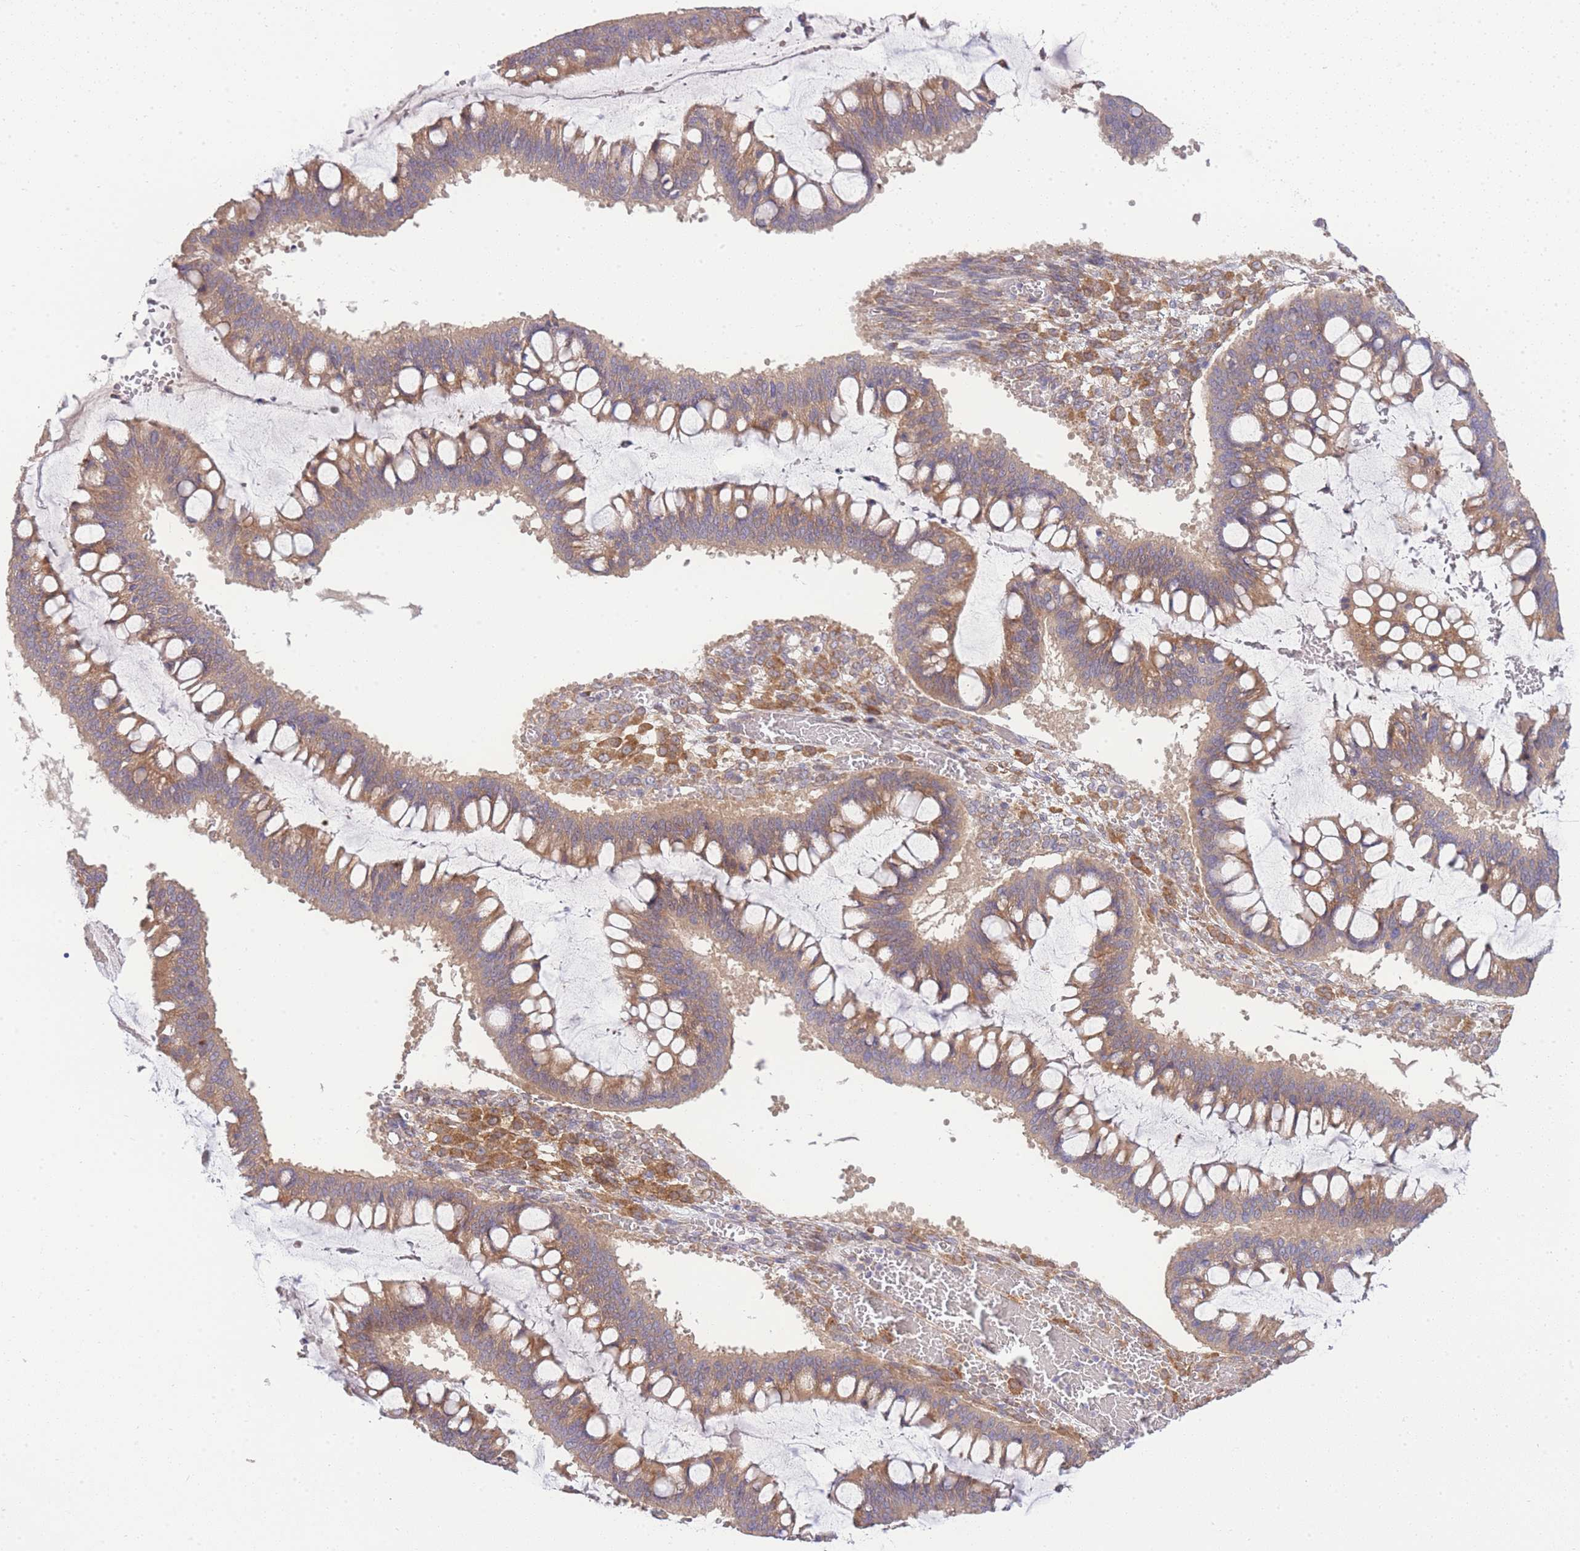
{"staining": {"intensity": "moderate", "quantity": ">75%", "location": "cytoplasmic/membranous"}, "tissue": "ovarian cancer", "cell_type": "Tumor cells", "image_type": "cancer", "snomed": [{"axis": "morphology", "description": "Cystadenocarcinoma, mucinous, NOS"}, {"axis": "topography", "description": "Ovary"}], "caption": "Tumor cells reveal medium levels of moderate cytoplasmic/membranous expression in about >75% of cells in mucinous cystadenocarcinoma (ovarian).", "gene": "BEX1", "patient": {"sex": "female", "age": 73}}